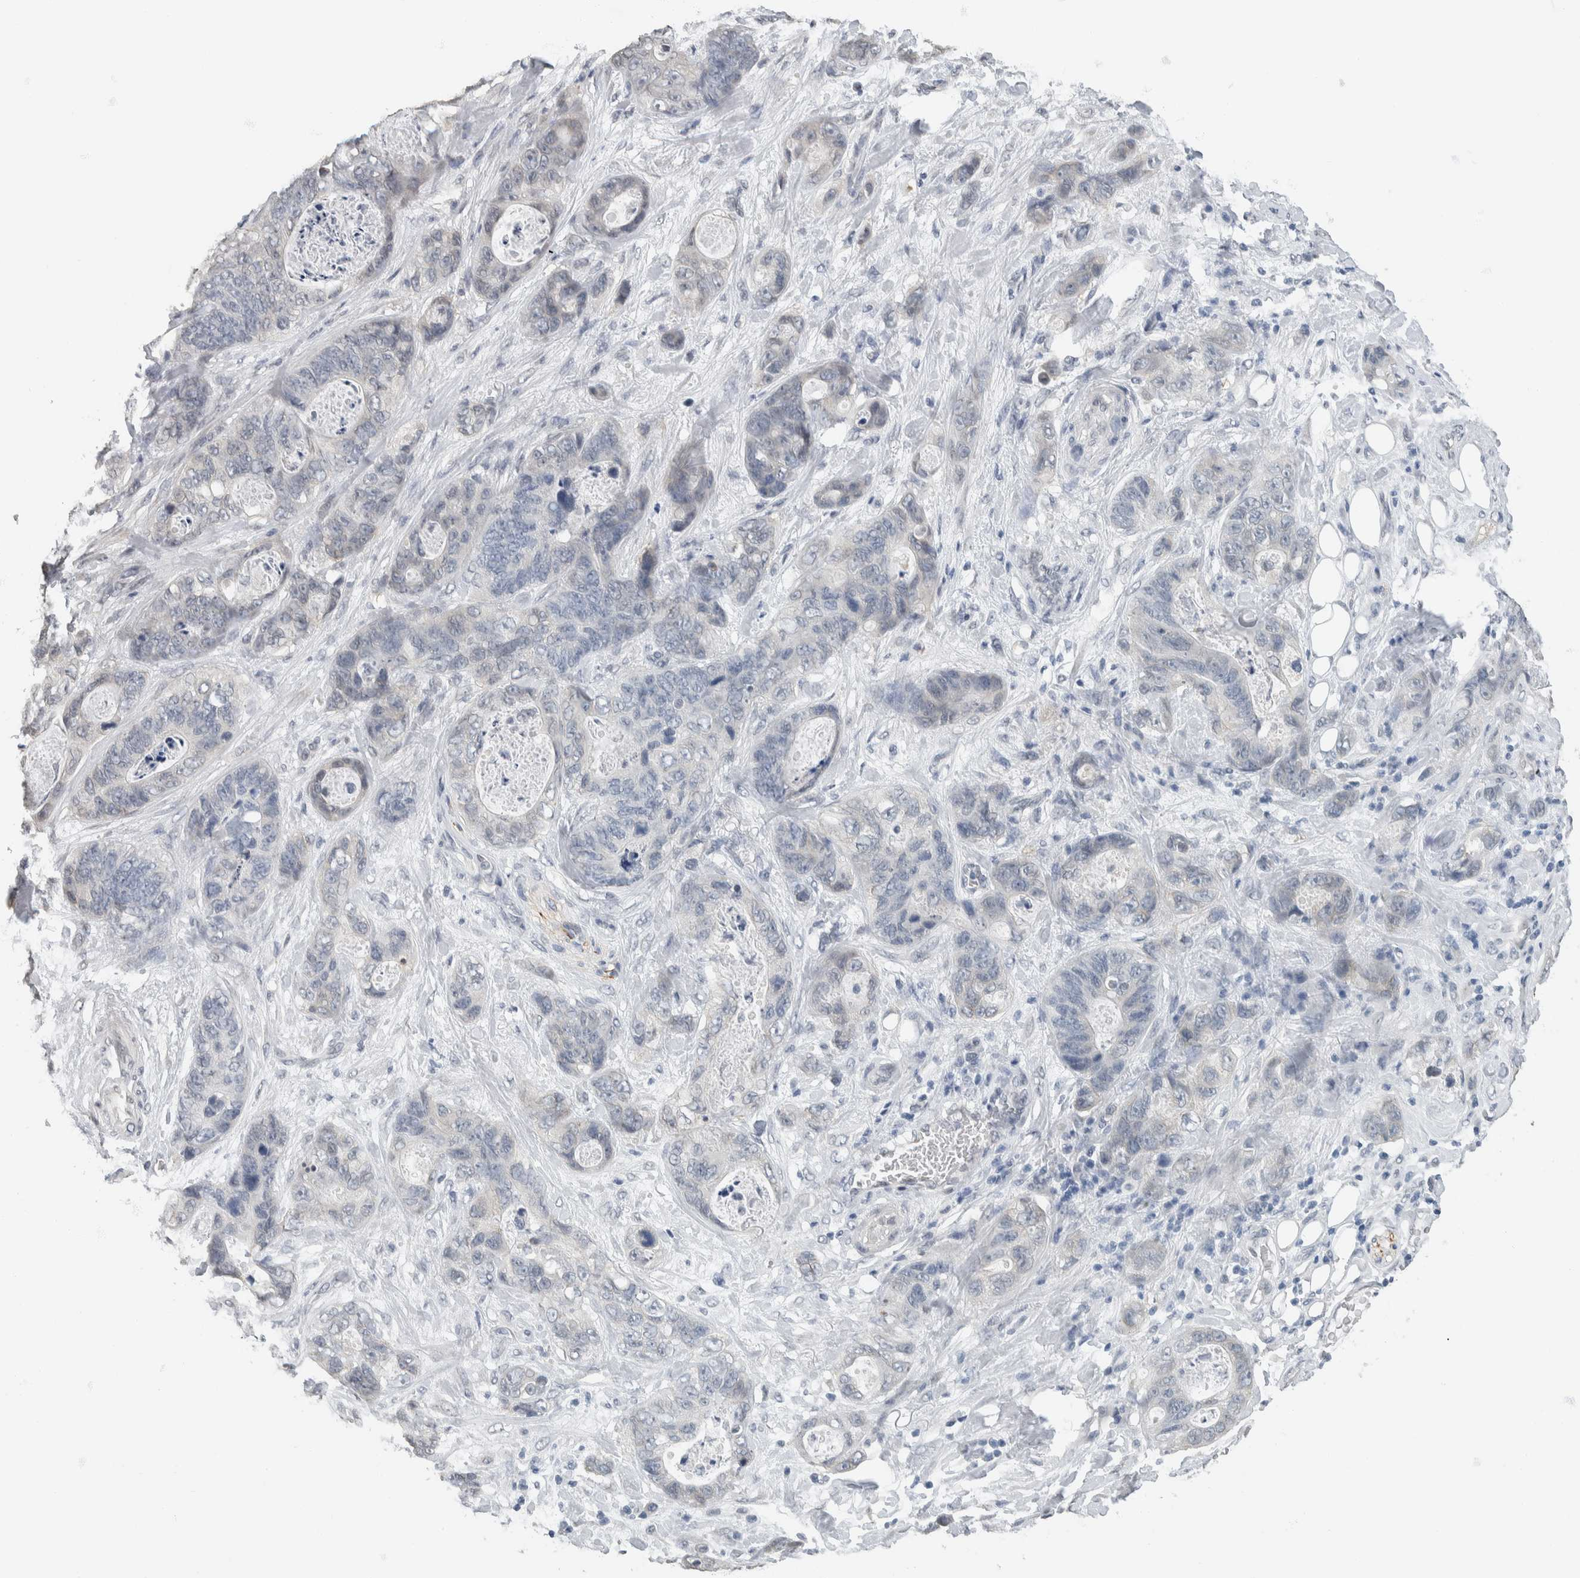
{"staining": {"intensity": "negative", "quantity": "none", "location": "none"}, "tissue": "stomach cancer", "cell_type": "Tumor cells", "image_type": "cancer", "snomed": [{"axis": "morphology", "description": "Normal tissue, NOS"}, {"axis": "morphology", "description": "Adenocarcinoma, NOS"}, {"axis": "topography", "description": "Stomach"}], "caption": "High power microscopy image of an immunohistochemistry (IHC) histopathology image of stomach adenocarcinoma, revealing no significant positivity in tumor cells. The staining is performed using DAB brown chromogen with nuclei counter-stained in using hematoxylin.", "gene": "NEFM", "patient": {"sex": "female", "age": 89}}